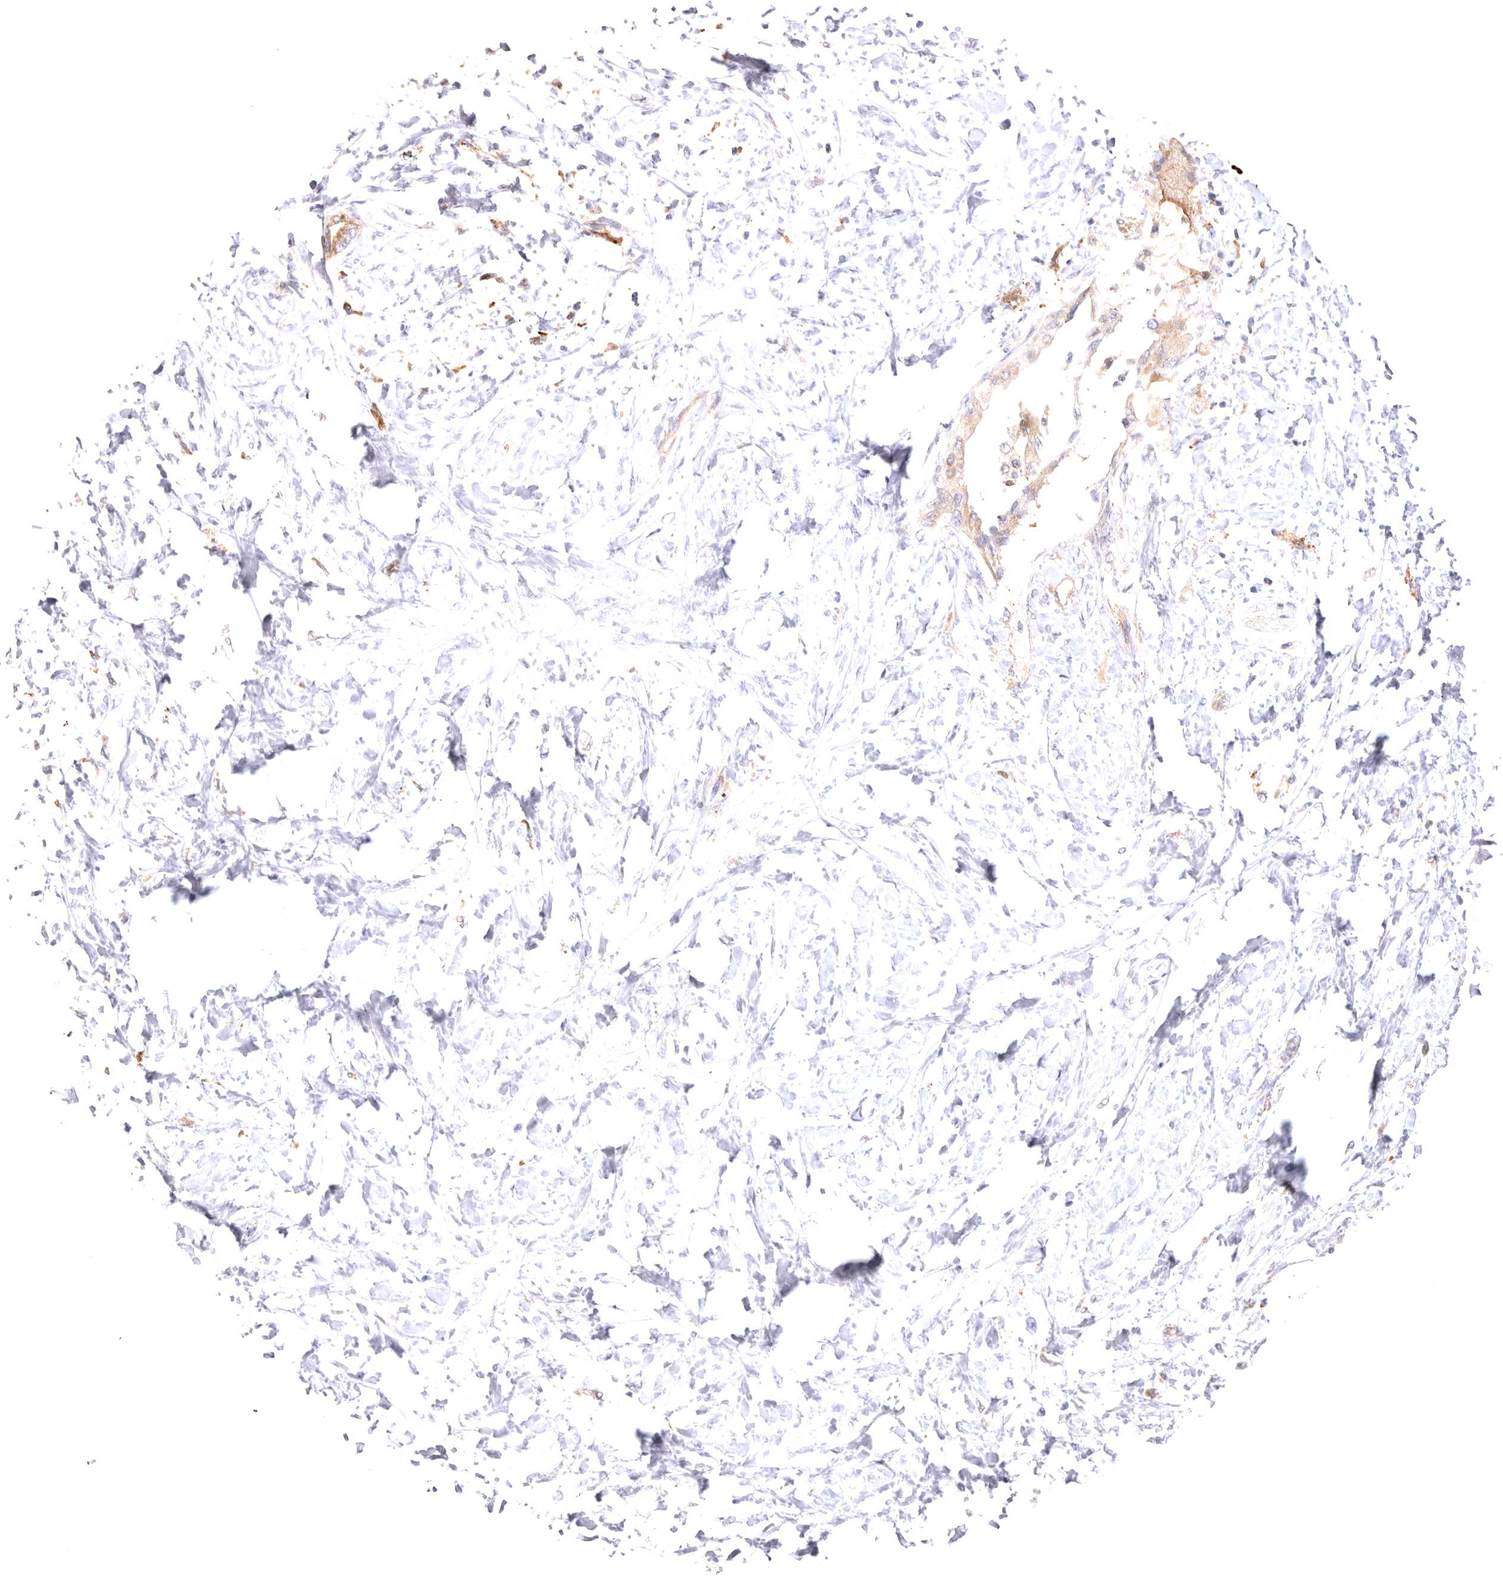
{"staining": {"intensity": "moderate", "quantity": "<25%", "location": "cytoplasmic/membranous"}, "tissue": "soft tissue", "cell_type": "Chondrocytes", "image_type": "normal", "snomed": [{"axis": "morphology", "description": "Normal tissue, NOS"}, {"axis": "morphology", "description": "Adenocarcinoma, NOS"}, {"axis": "topography", "description": "Duodenum"}, {"axis": "topography", "description": "Peripheral nerve tissue"}], "caption": "Protein staining by IHC reveals moderate cytoplasmic/membranous staining in about <25% of chondrocytes in benign soft tissue.", "gene": "VPS45", "patient": {"sex": "female", "age": 60}}